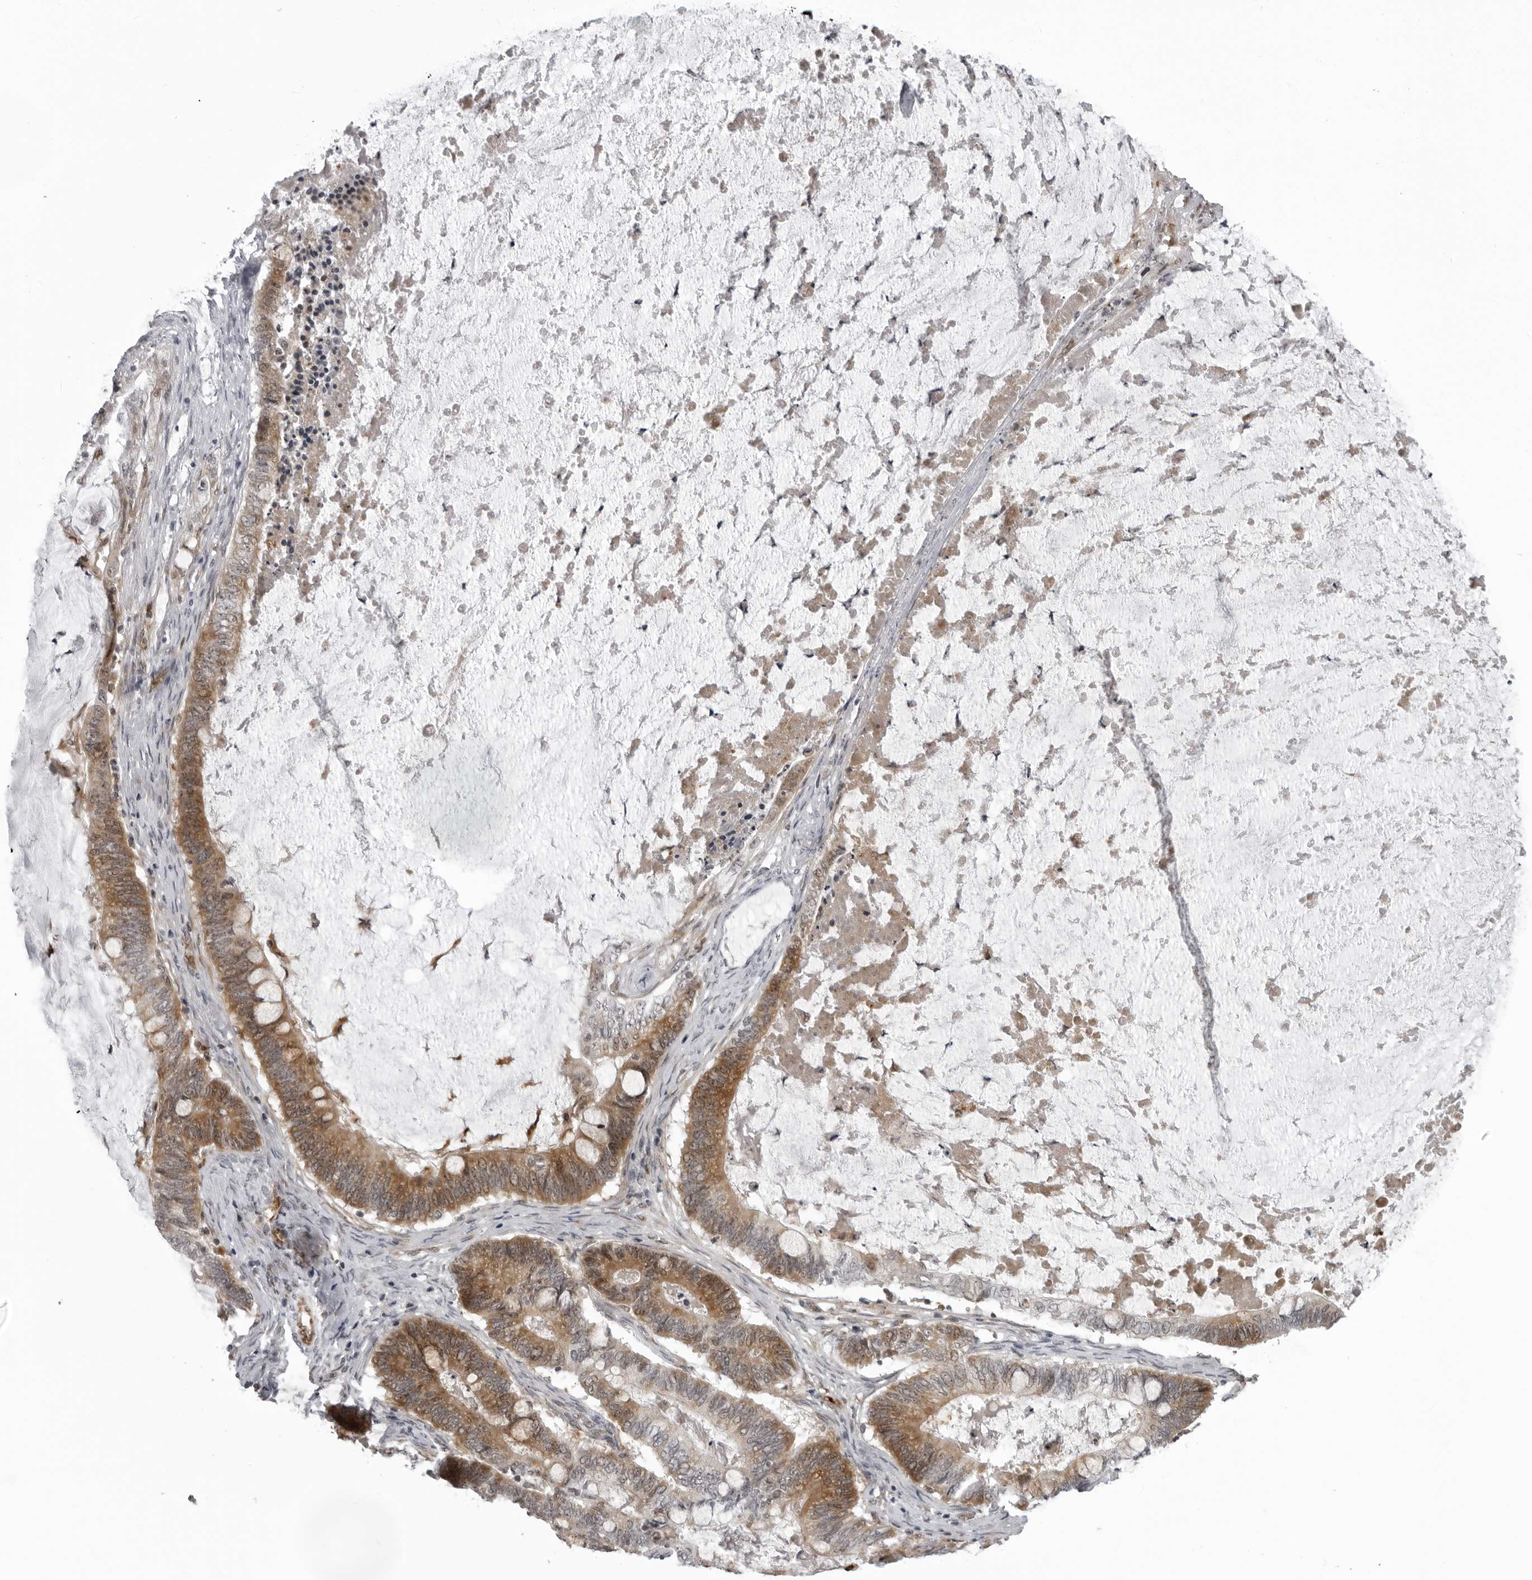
{"staining": {"intensity": "moderate", "quantity": ">75%", "location": "cytoplasmic/membranous"}, "tissue": "ovarian cancer", "cell_type": "Tumor cells", "image_type": "cancer", "snomed": [{"axis": "morphology", "description": "Cystadenocarcinoma, mucinous, NOS"}, {"axis": "topography", "description": "Ovary"}], "caption": "The micrograph exhibits immunohistochemical staining of ovarian cancer (mucinous cystadenocarcinoma). There is moderate cytoplasmic/membranous positivity is present in approximately >75% of tumor cells.", "gene": "THOP1", "patient": {"sex": "female", "age": 61}}